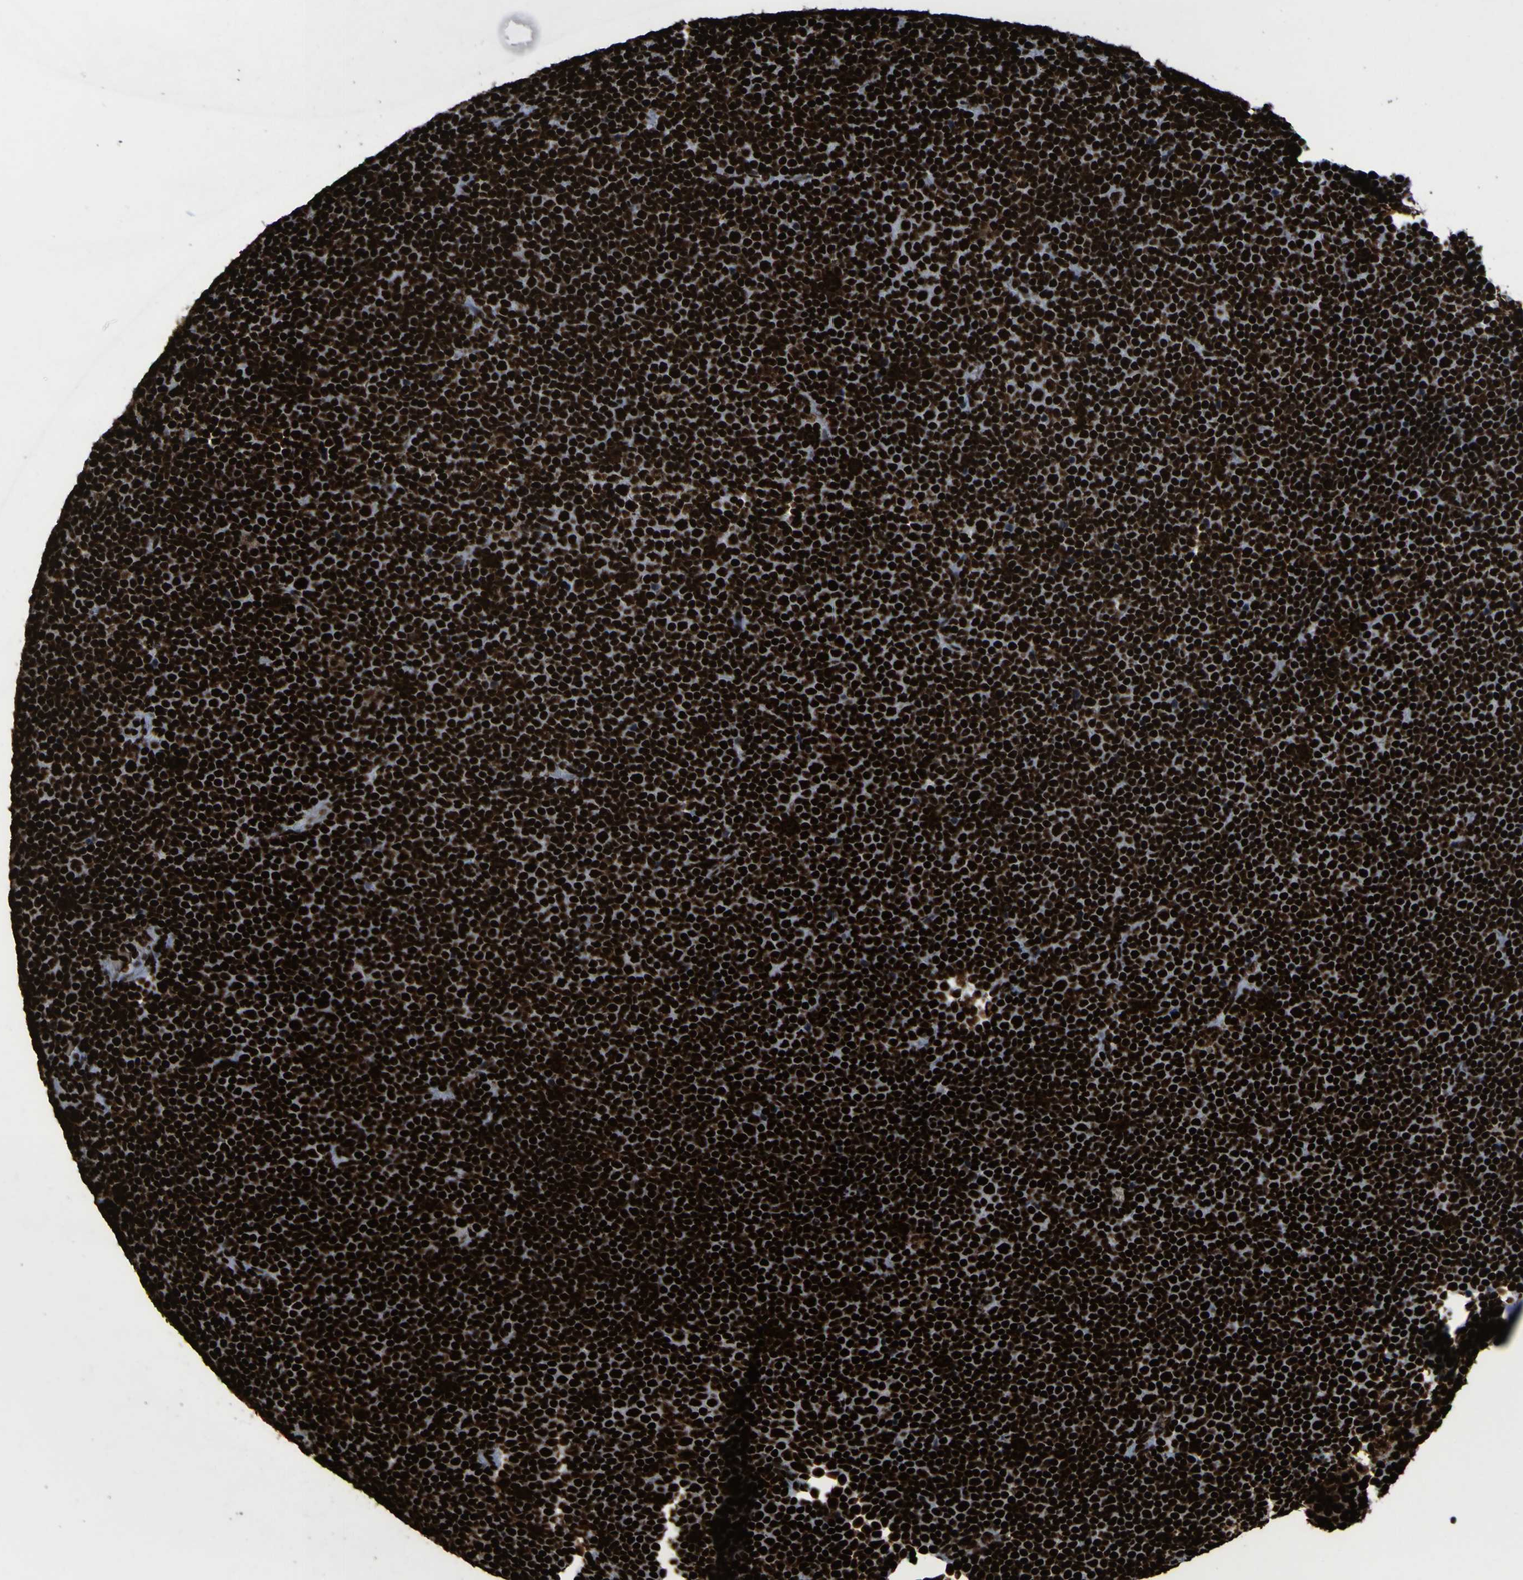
{"staining": {"intensity": "strong", "quantity": ">75%", "location": "nuclear"}, "tissue": "lymphoma", "cell_type": "Tumor cells", "image_type": "cancer", "snomed": [{"axis": "morphology", "description": "Malignant lymphoma, non-Hodgkin's type, Low grade"}, {"axis": "topography", "description": "Lymph node"}], "caption": "Low-grade malignant lymphoma, non-Hodgkin's type stained with a protein marker displays strong staining in tumor cells.", "gene": "NPM1", "patient": {"sex": "female", "age": 67}}